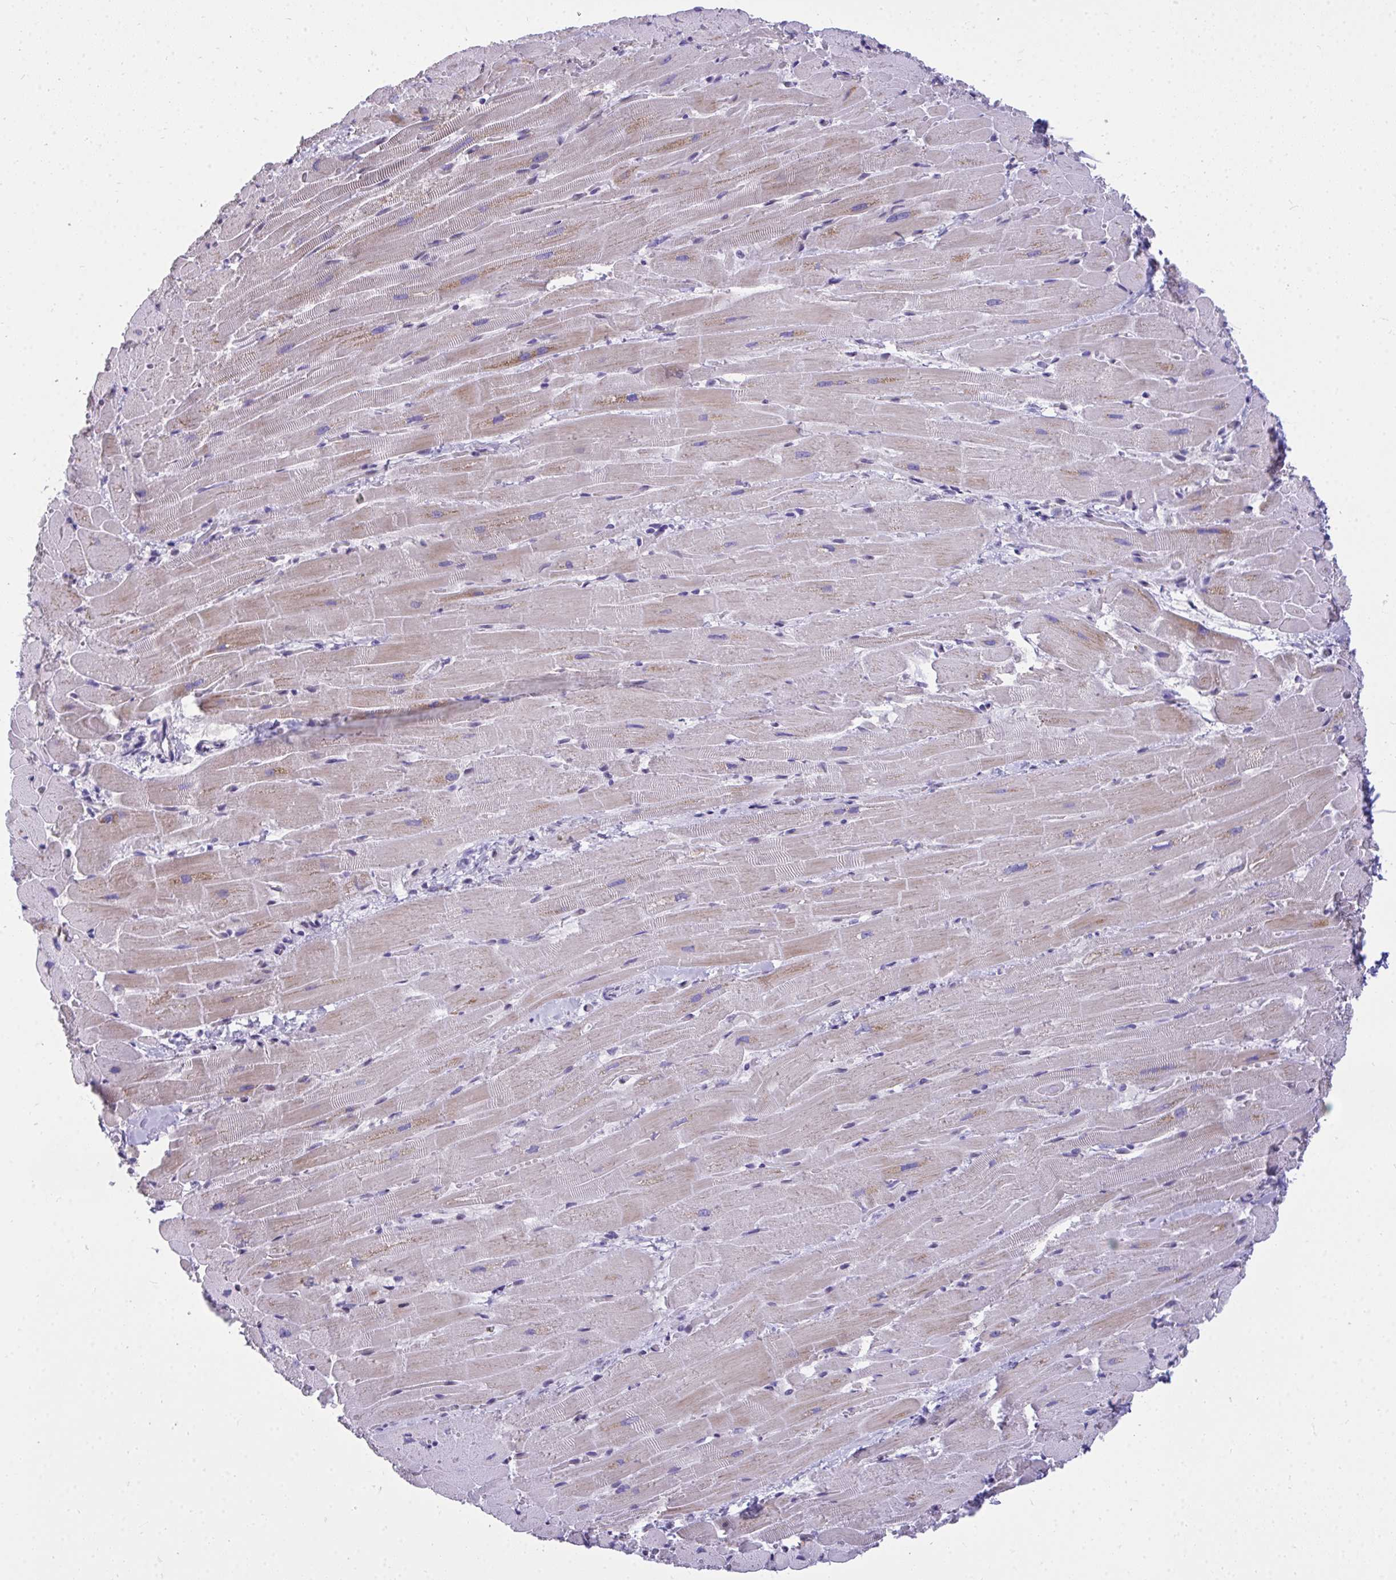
{"staining": {"intensity": "moderate", "quantity": "<25%", "location": "cytoplasmic/membranous"}, "tissue": "heart muscle", "cell_type": "Cardiomyocytes", "image_type": "normal", "snomed": [{"axis": "morphology", "description": "Normal tissue, NOS"}, {"axis": "topography", "description": "Heart"}], "caption": "A low amount of moderate cytoplasmic/membranous staining is seen in approximately <25% of cardiomyocytes in normal heart muscle. The staining was performed using DAB (3,3'-diaminobenzidine), with brown indicating positive protein expression. Nuclei are stained blue with hematoxylin.", "gene": "TEAD4", "patient": {"sex": "male", "age": 37}}